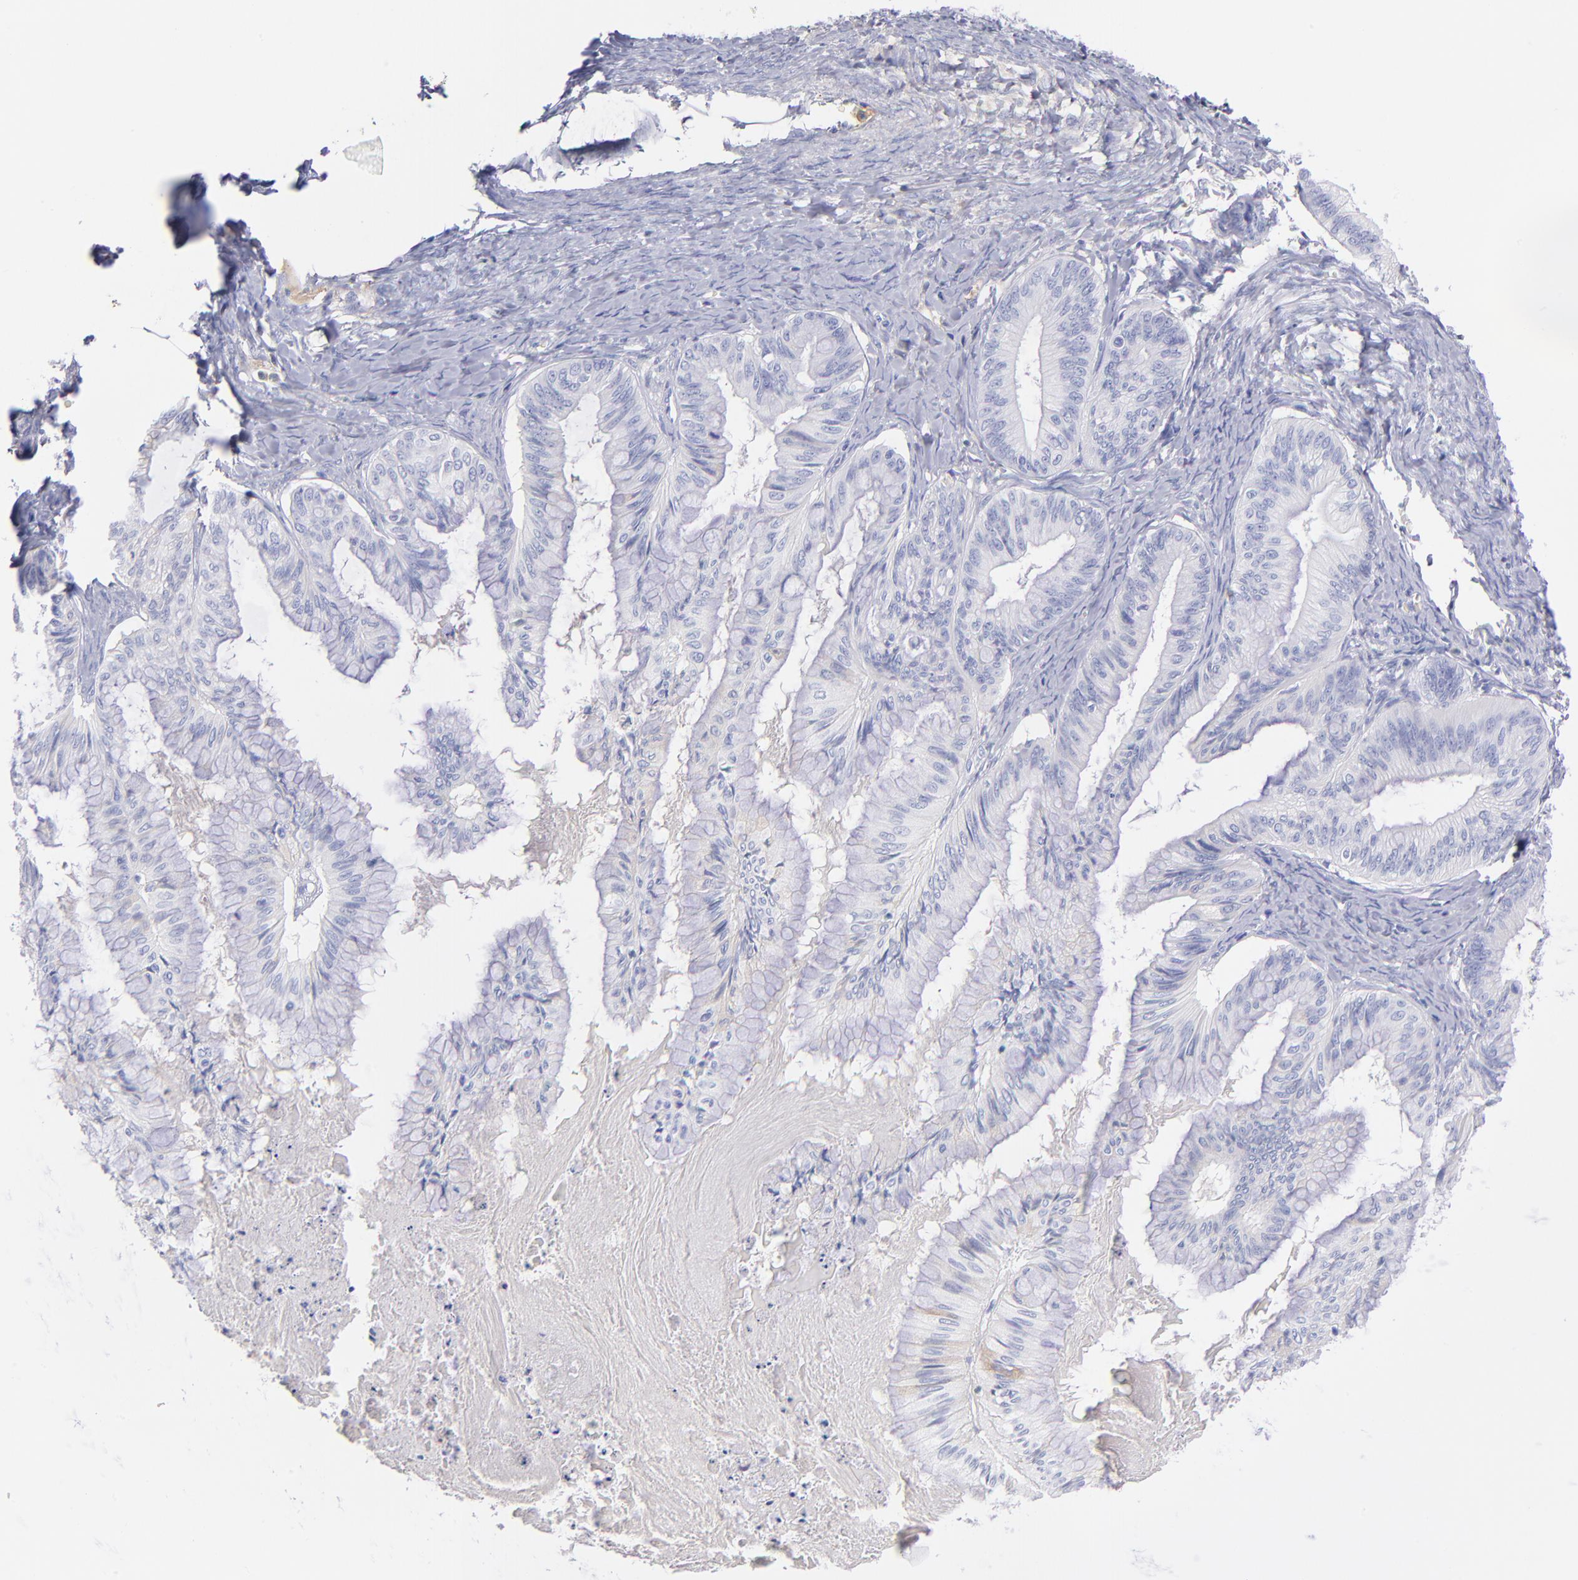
{"staining": {"intensity": "weak", "quantity": "<25%", "location": "cytoplasmic/membranous"}, "tissue": "ovarian cancer", "cell_type": "Tumor cells", "image_type": "cancer", "snomed": [{"axis": "morphology", "description": "Cystadenocarcinoma, mucinous, NOS"}, {"axis": "topography", "description": "Ovary"}], "caption": "IHC histopathology image of neoplastic tissue: human ovarian mucinous cystadenocarcinoma stained with DAB (3,3'-diaminobenzidine) exhibits no significant protein staining in tumor cells.", "gene": "HP", "patient": {"sex": "female", "age": 57}}